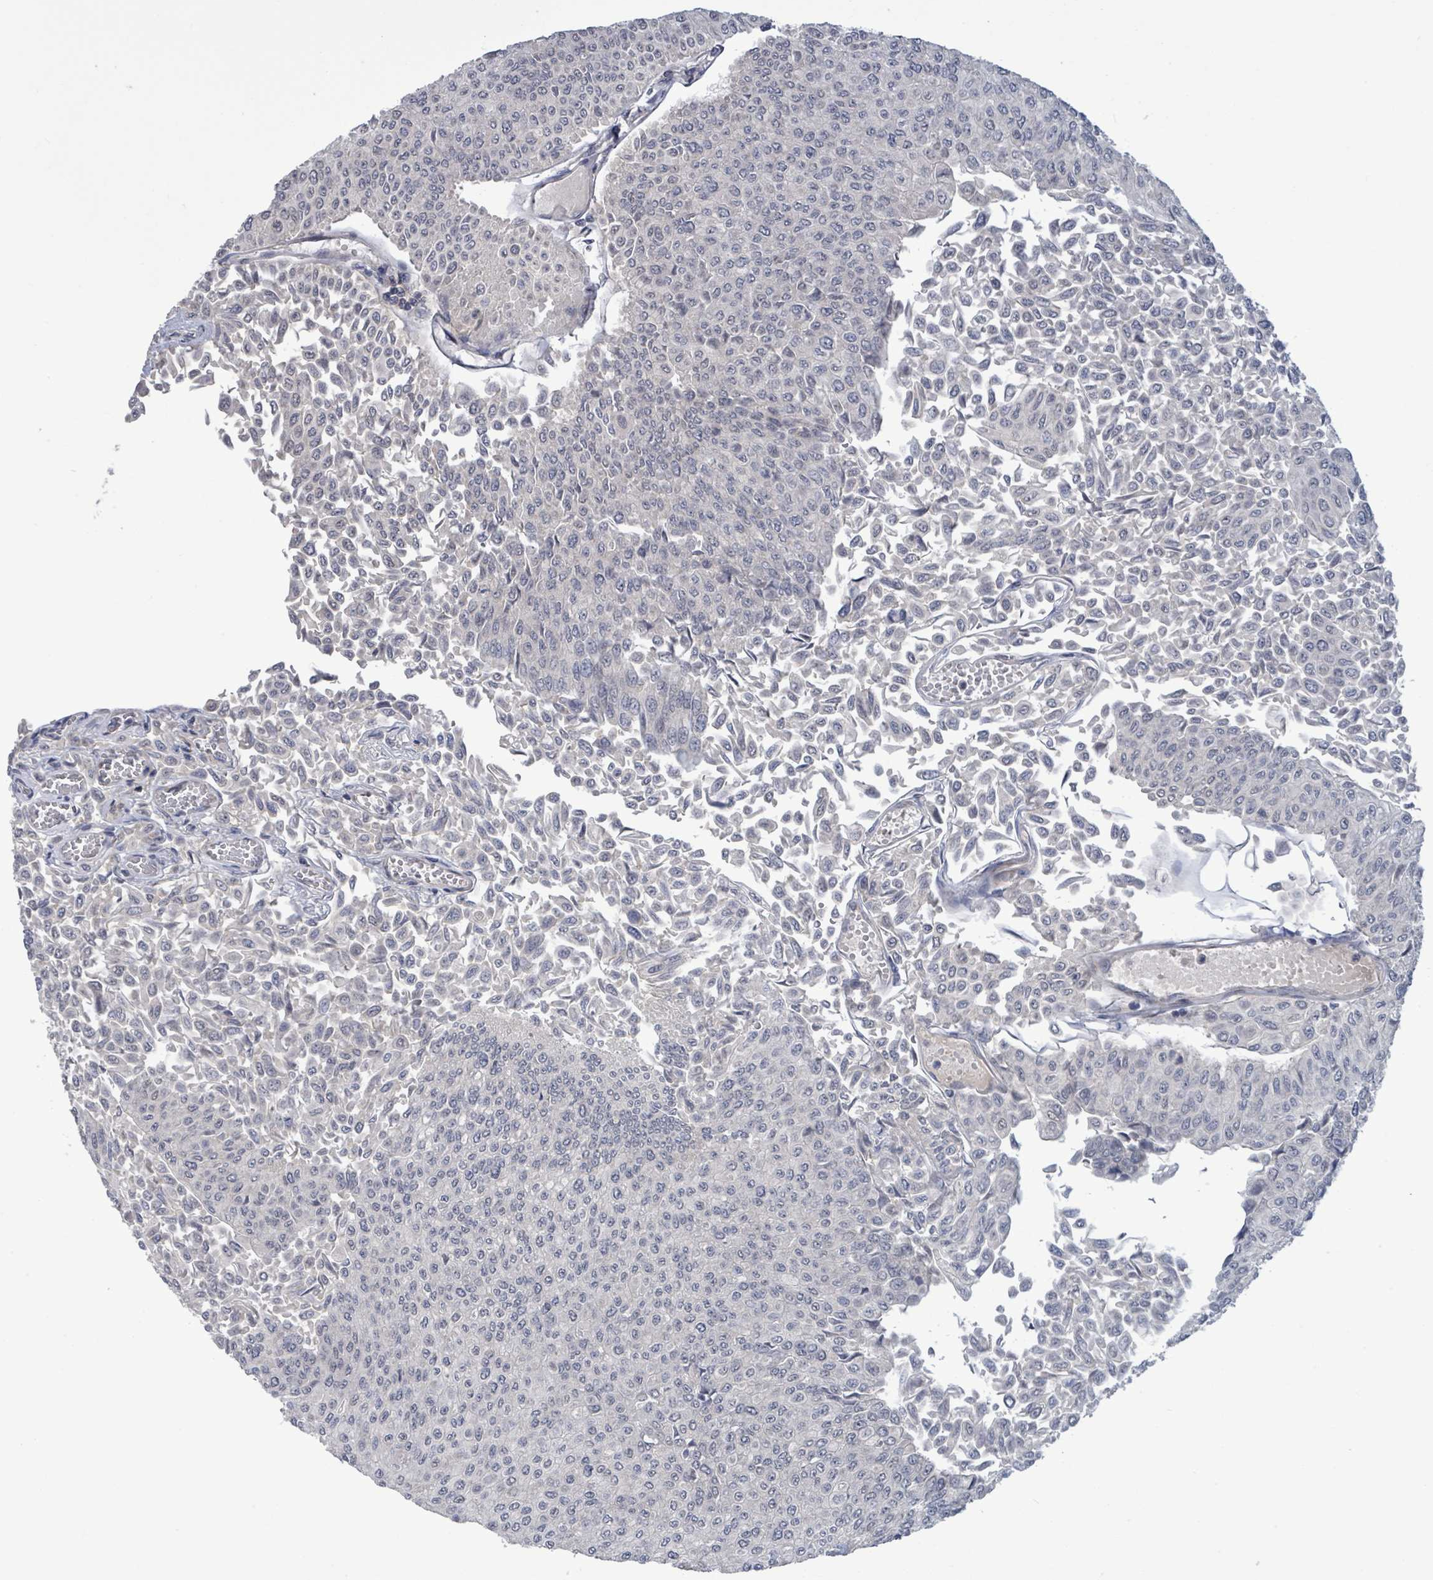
{"staining": {"intensity": "negative", "quantity": "none", "location": "none"}, "tissue": "urothelial cancer", "cell_type": "Tumor cells", "image_type": "cancer", "snomed": [{"axis": "morphology", "description": "Urothelial carcinoma, NOS"}, {"axis": "topography", "description": "Urinary bladder"}], "caption": "Immunohistochemical staining of human transitional cell carcinoma reveals no significant staining in tumor cells. (Stains: DAB immunohistochemistry with hematoxylin counter stain, Microscopy: brightfield microscopy at high magnification).", "gene": "AMMECR1", "patient": {"sex": "male", "age": 59}}